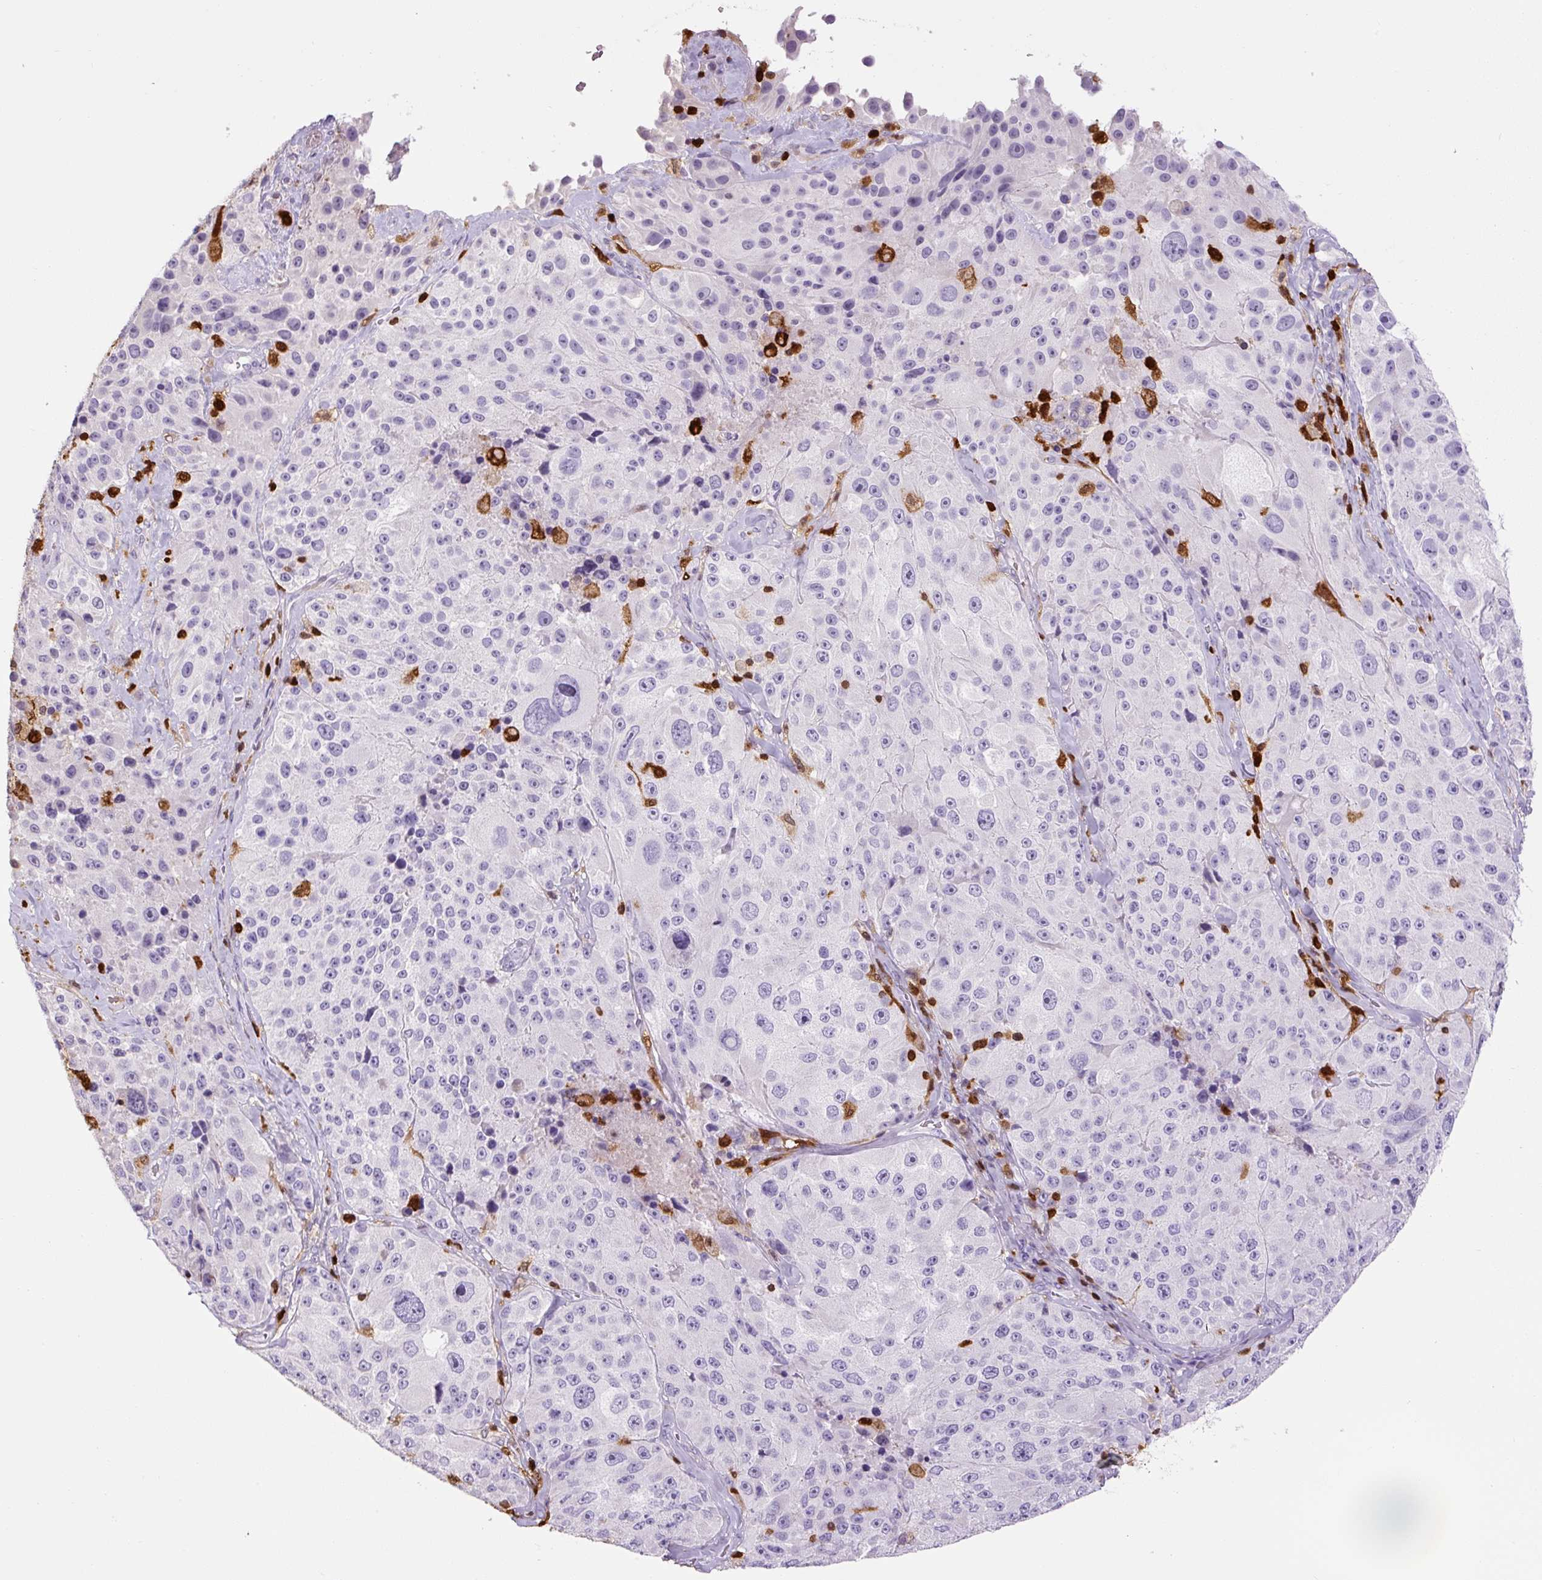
{"staining": {"intensity": "negative", "quantity": "none", "location": "none"}, "tissue": "melanoma", "cell_type": "Tumor cells", "image_type": "cancer", "snomed": [{"axis": "morphology", "description": "Malignant melanoma, Metastatic site"}, {"axis": "topography", "description": "Lymph node"}], "caption": "Micrograph shows no protein staining in tumor cells of melanoma tissue. (Immunohistochemistry, brightfield microscopy, high magnification).", "gene": "S100A4", "patient": {"sex": "male", "age": 62}}